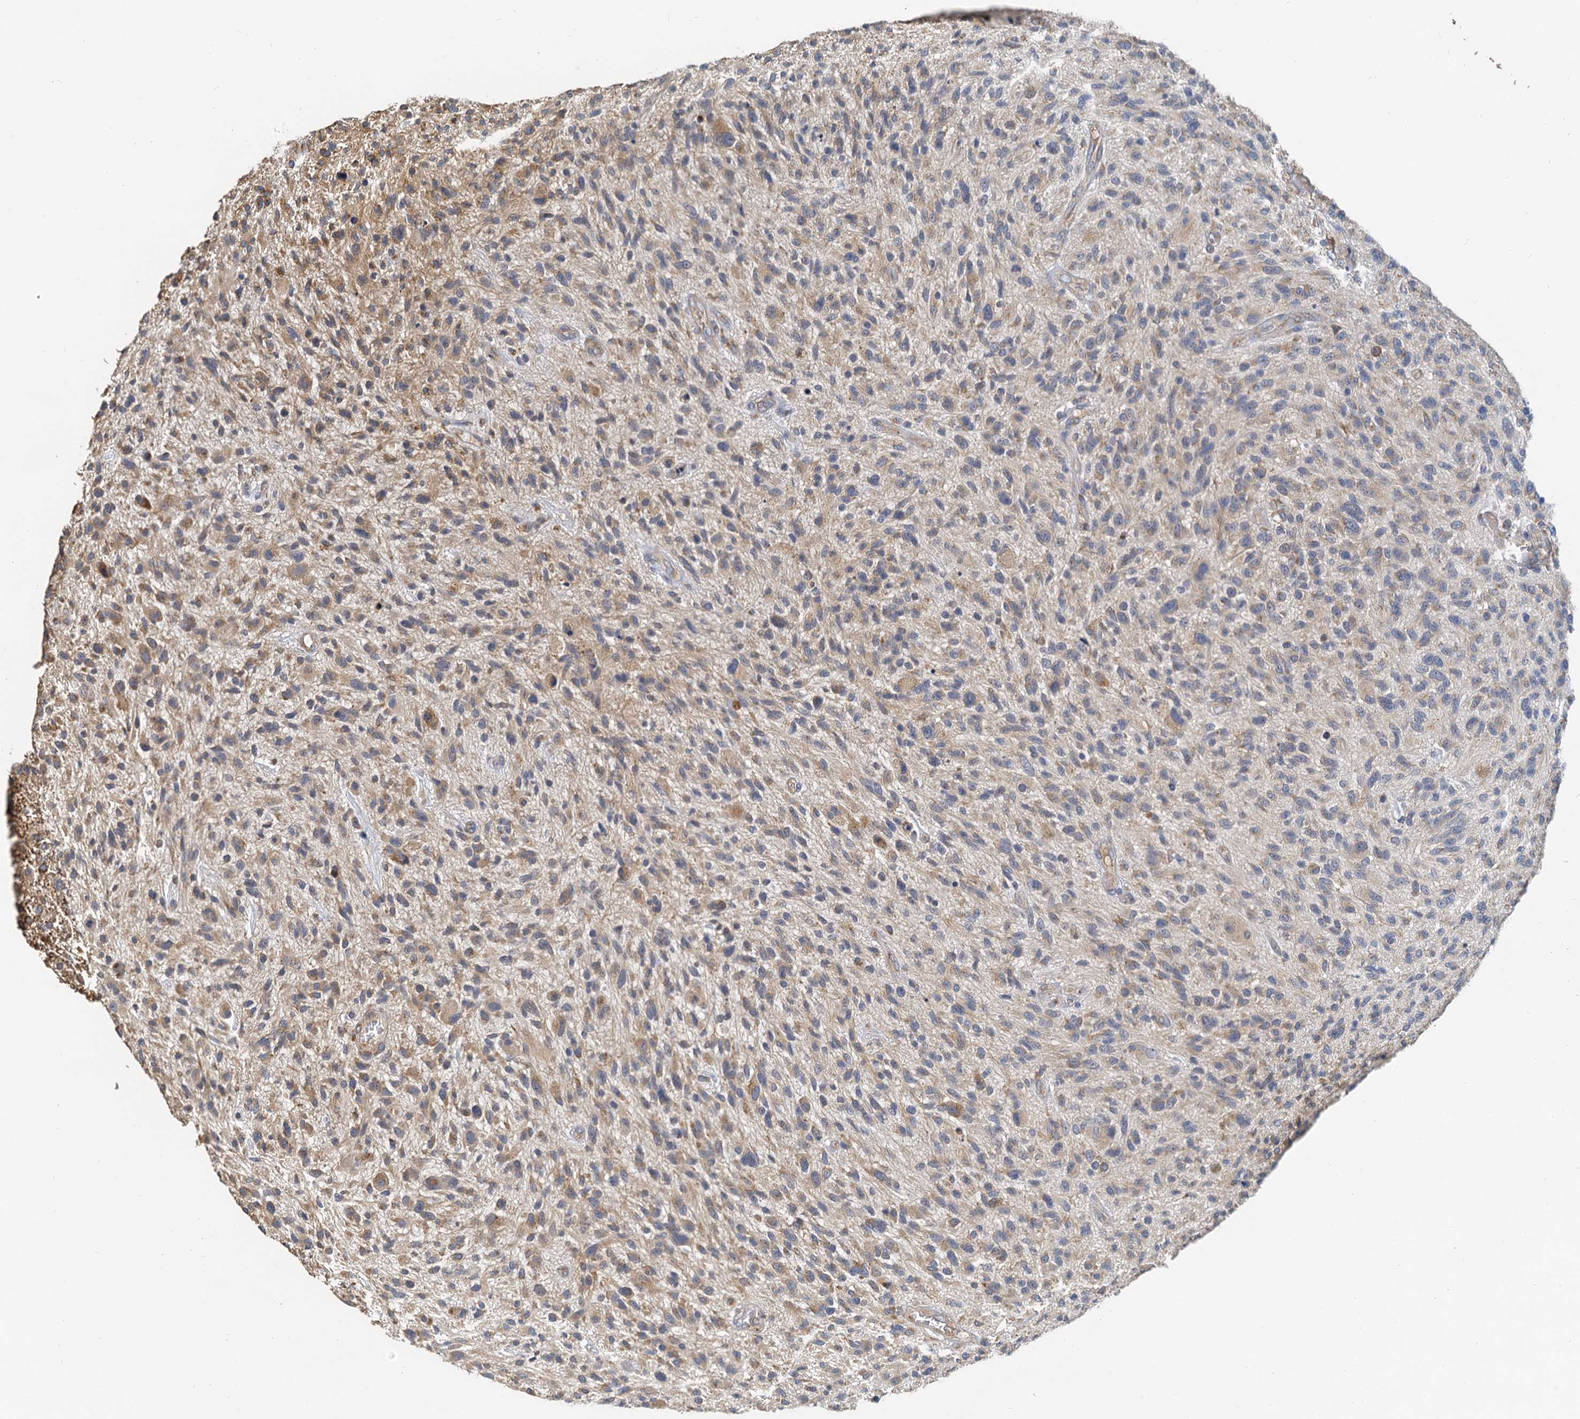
{"staining": {"intensity": "moderate", "quantity": "<25%", "location": "cytoplasmic/membranous"}, "tissue": "glioma", "cell_type": "Tumor cells", "image_type": "cancer", "snomed": [{"axis": "morphology", "description": "Glioma, malignant, High grade"}, {"axis": "topography", "description": "Brain"}], "caption": "Protein analysis of glioma tissue demonstrates moderate cytoplasmic/membranous expression in approximately <25% of tumor cells.", "gene": "NKAPD1", "patient": {"sex": "male", "age": 47}}